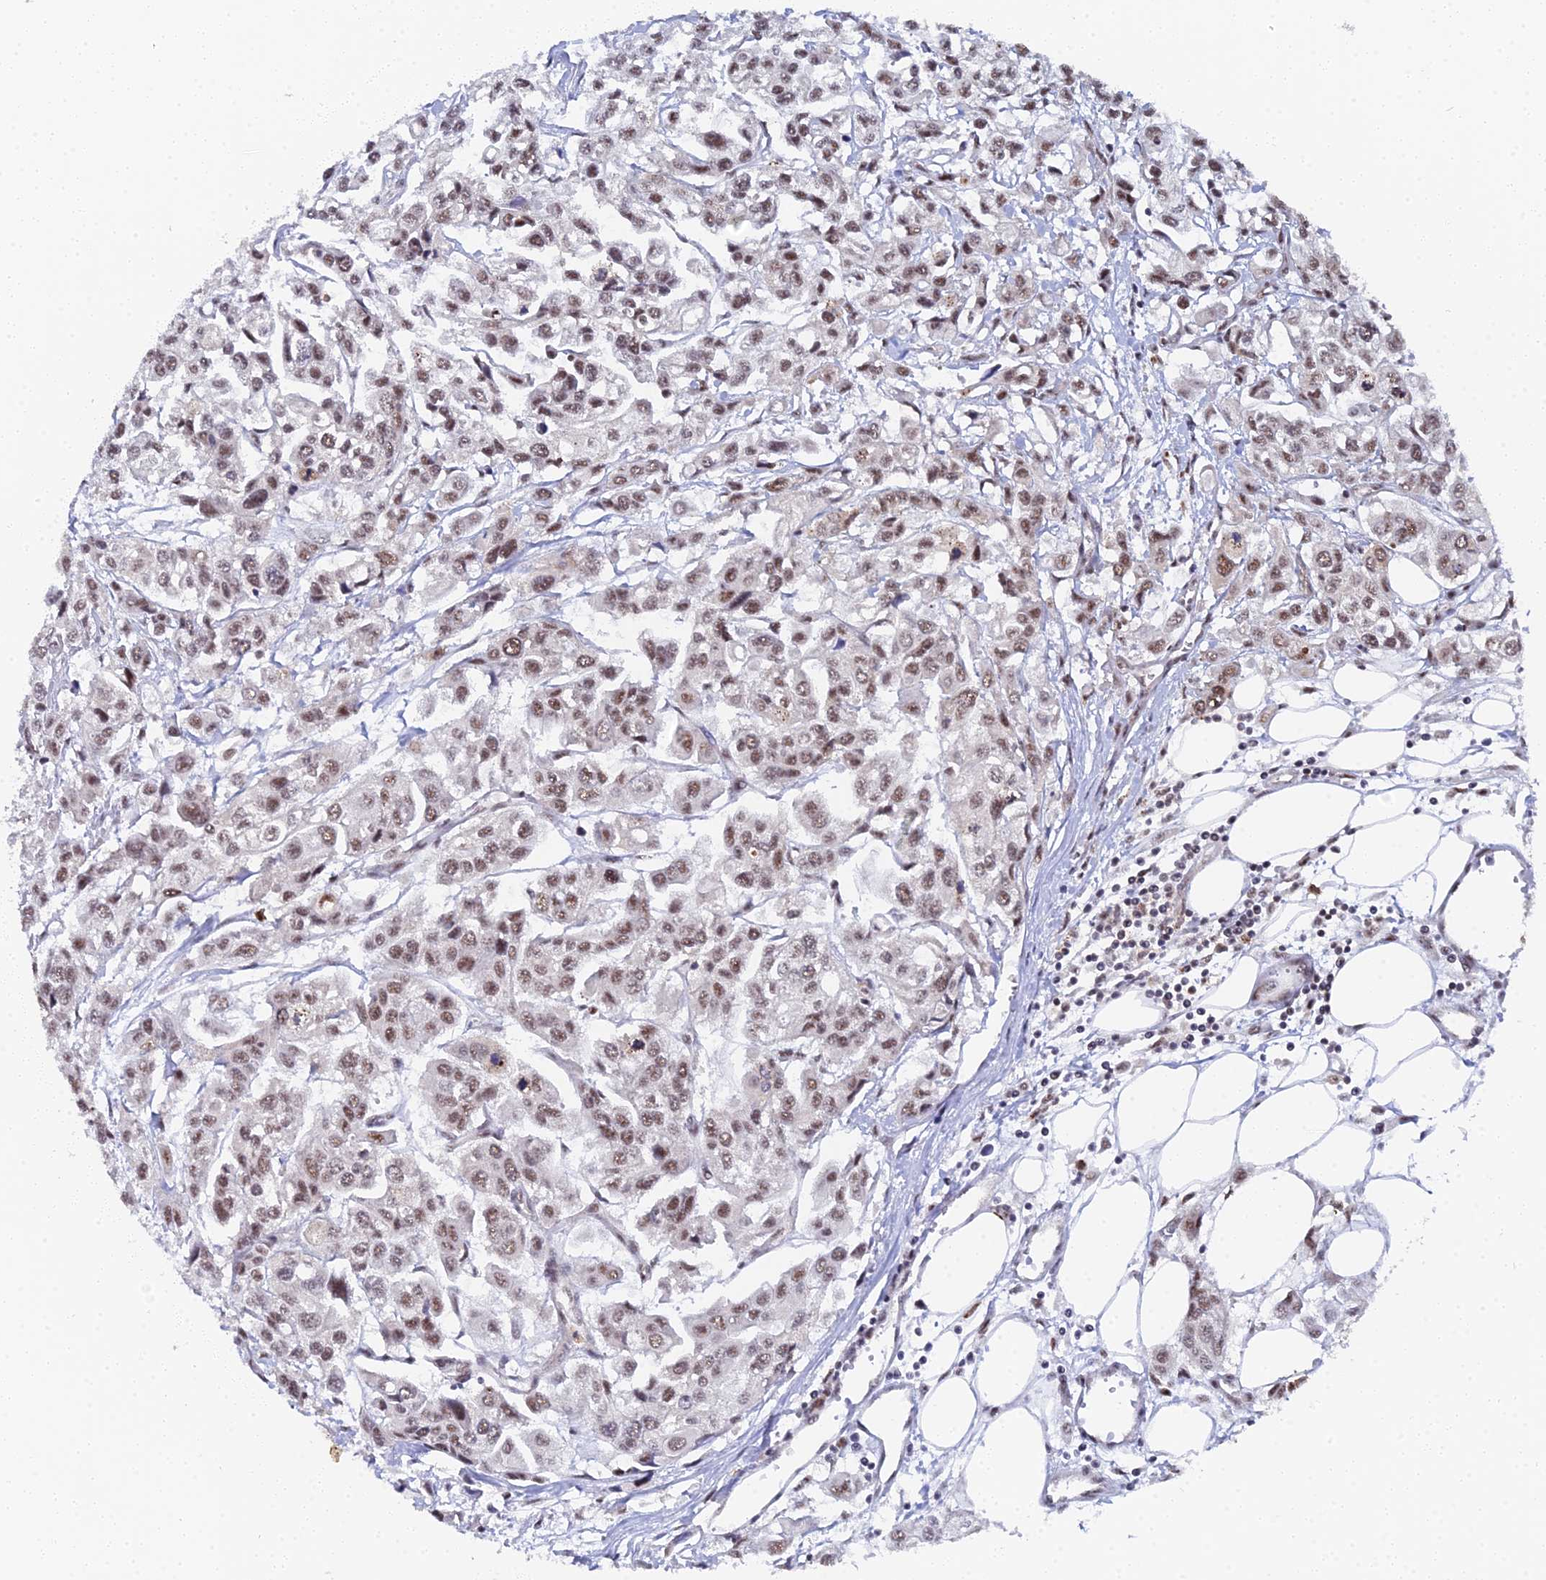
{"staining": {"intensity": "moderate", "quantity": ">75%", "location": "nuclear"}, "tissue": "urothelial cancer", "cell_type": "Tumor cells", "image_type": "cancer", "snomed": [{"axis": "morphology", "description": "Urothelial carcinoma, High grade"}, {"axis": "topography", "description": "Urinary bladder"}], "caption": "A brown stain highlights moderate nuclear expression of a protein in high-grade urothelial carcinoma tumor cells.", "gene": "MAGOHB", "patient": {"sex": "male", "age": 67}}